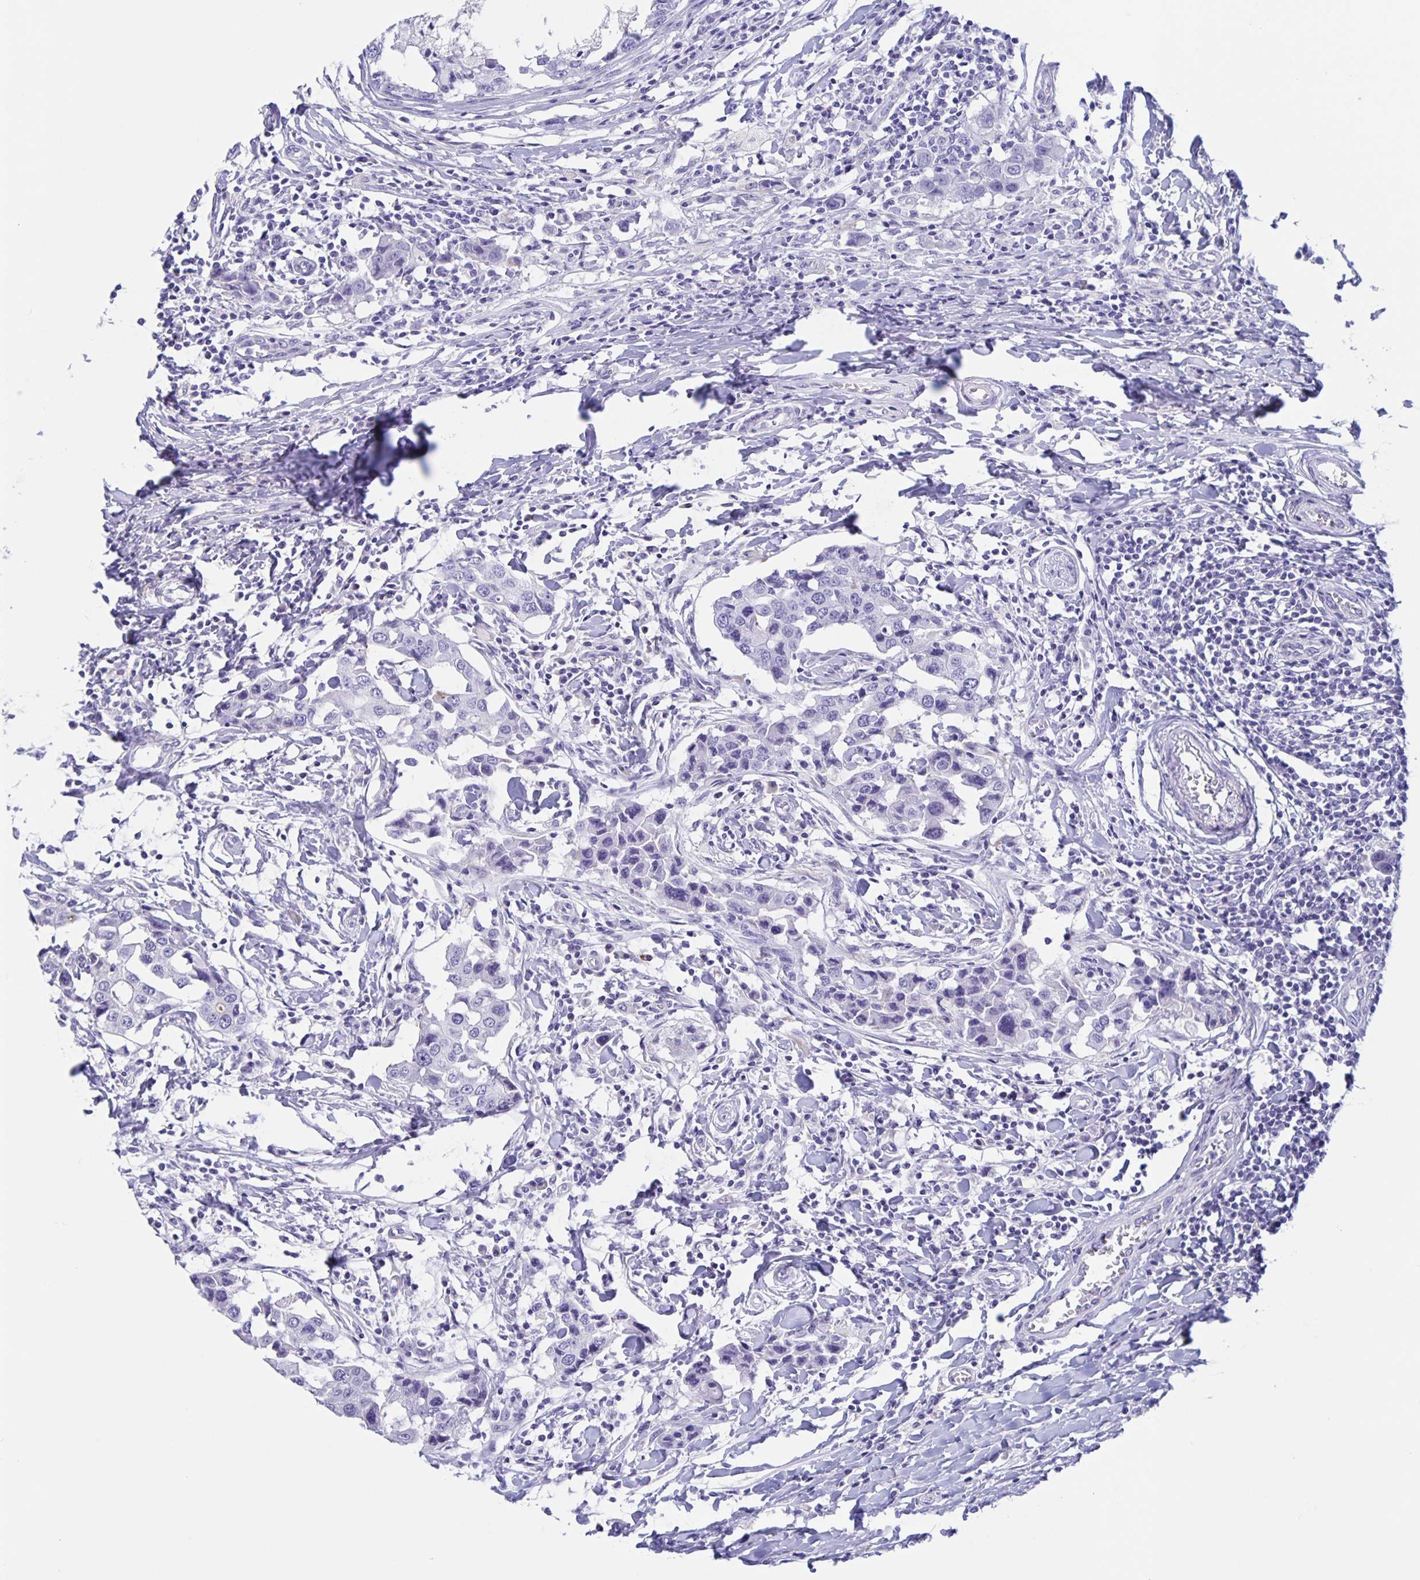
{"staining": {"intensity": "negative", "quantity": "none", "location": "none"}, "tissue": "breast cancer", "cell_type": "Tumor cells", "image_type": "cancer", "snomed": [{"axis": "morphology", "description": "Duct carcinoma"}, {"axis": "topography", "description": "Breast"}], "caption": "High magnification brightfield microscopy of infiltrating ductal carcinoma (breast) stained with DAB (brown) and counterstained with hematoxylin (blue): tumor cells show no significant positivity.", "gene": "DMBT1", "patient": {"sex": "female", "age": 27}}